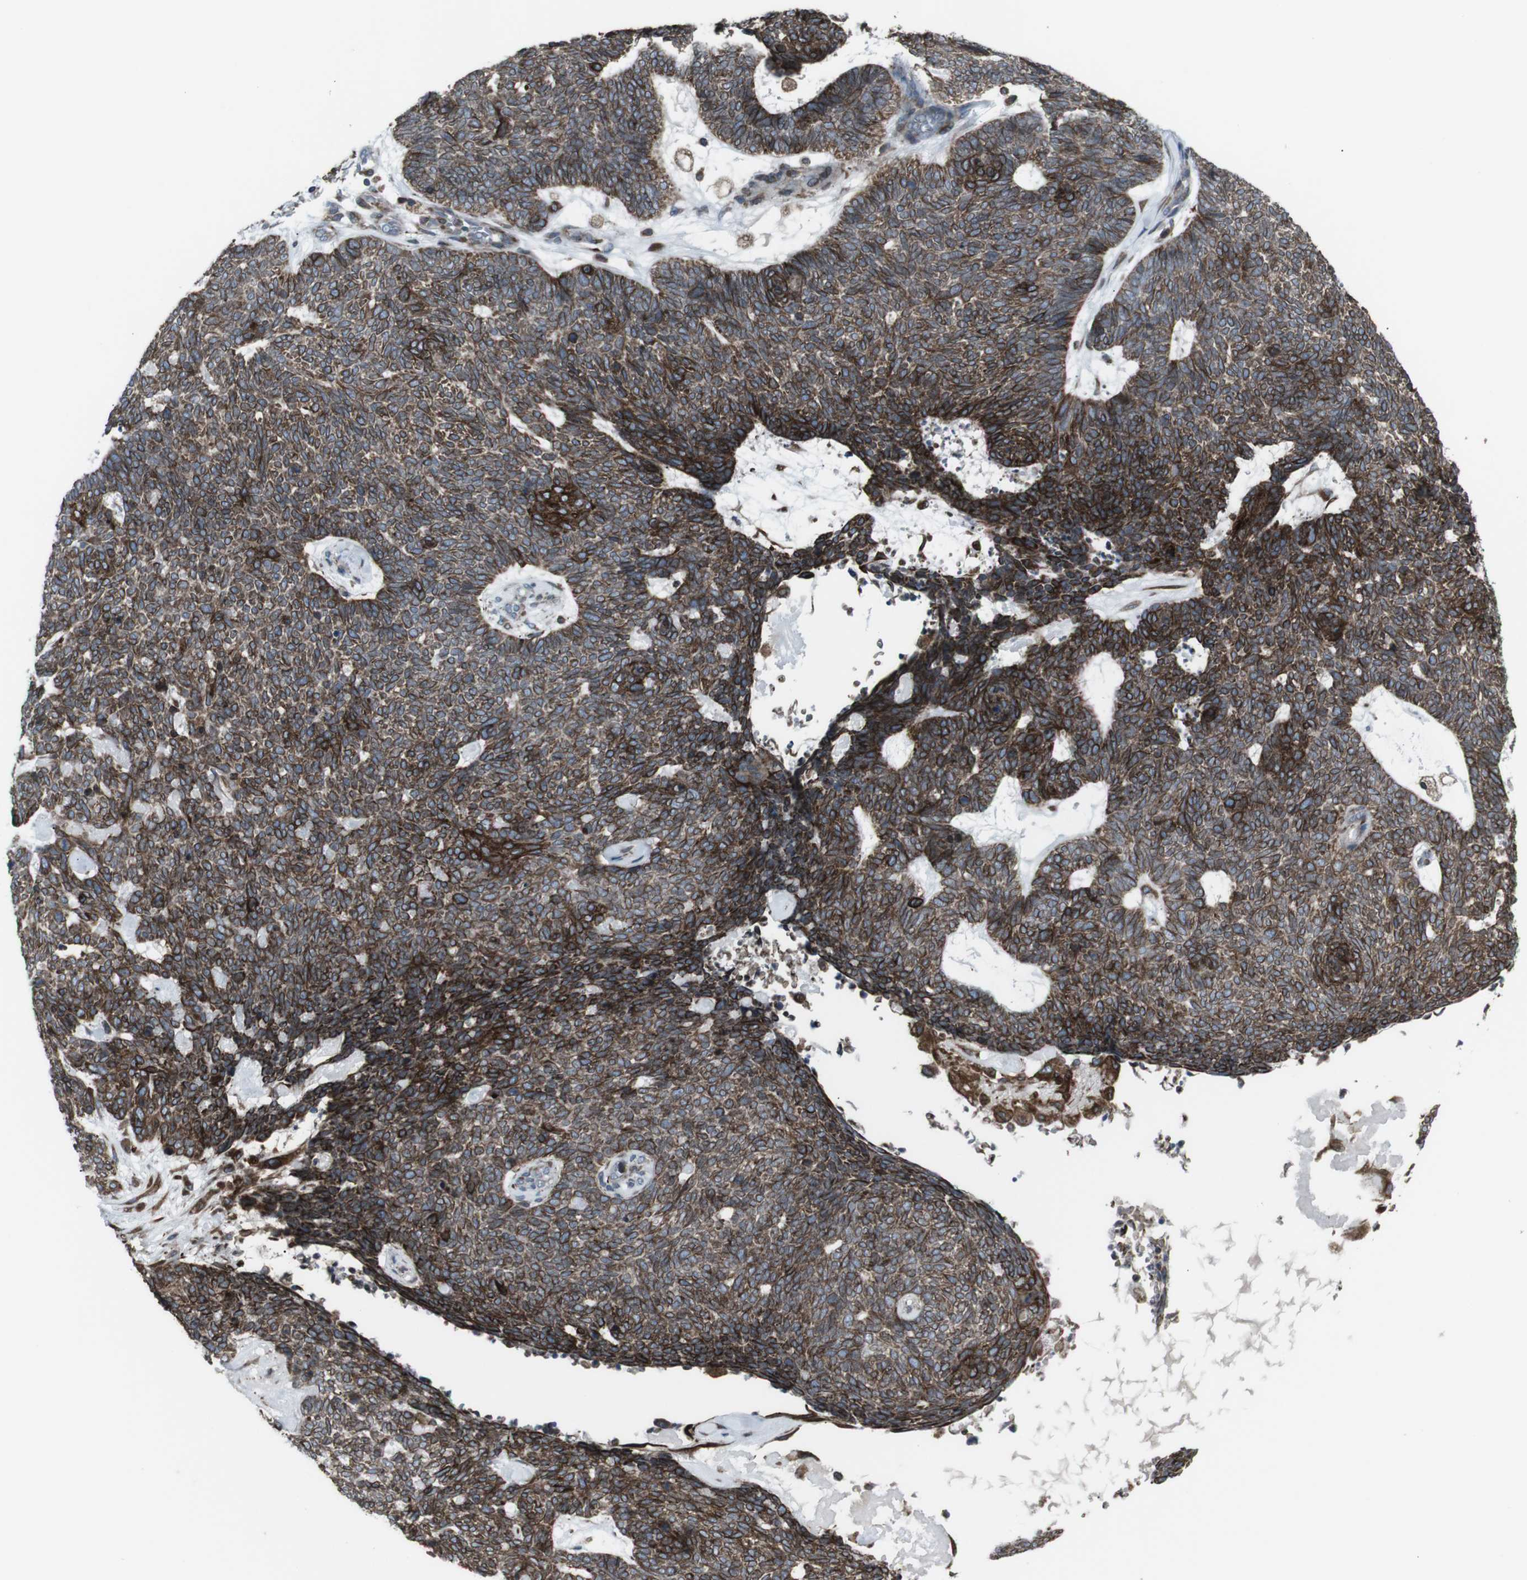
{"staining": {"intensity": "moderate", "quantity": ">75%", "location": "cytoplasmic/membranous"}, "tissue": "skin cancer", "cell_type": "Tumor cells", "image_type": "cancer", "snomed": [{"axis": "morphology", "description": "Basal cell carcinoma"}, {"axis": "topography", "description": "Skin"}], "caption": "Tumor cells reveal medium levels of moderate cytoplasmic/membranous expression in about >75% of cells in skin cancer. Nuclei are stained in blue.", "gene": "LNPK", "patient": {"sex": "female", "age": 84}}